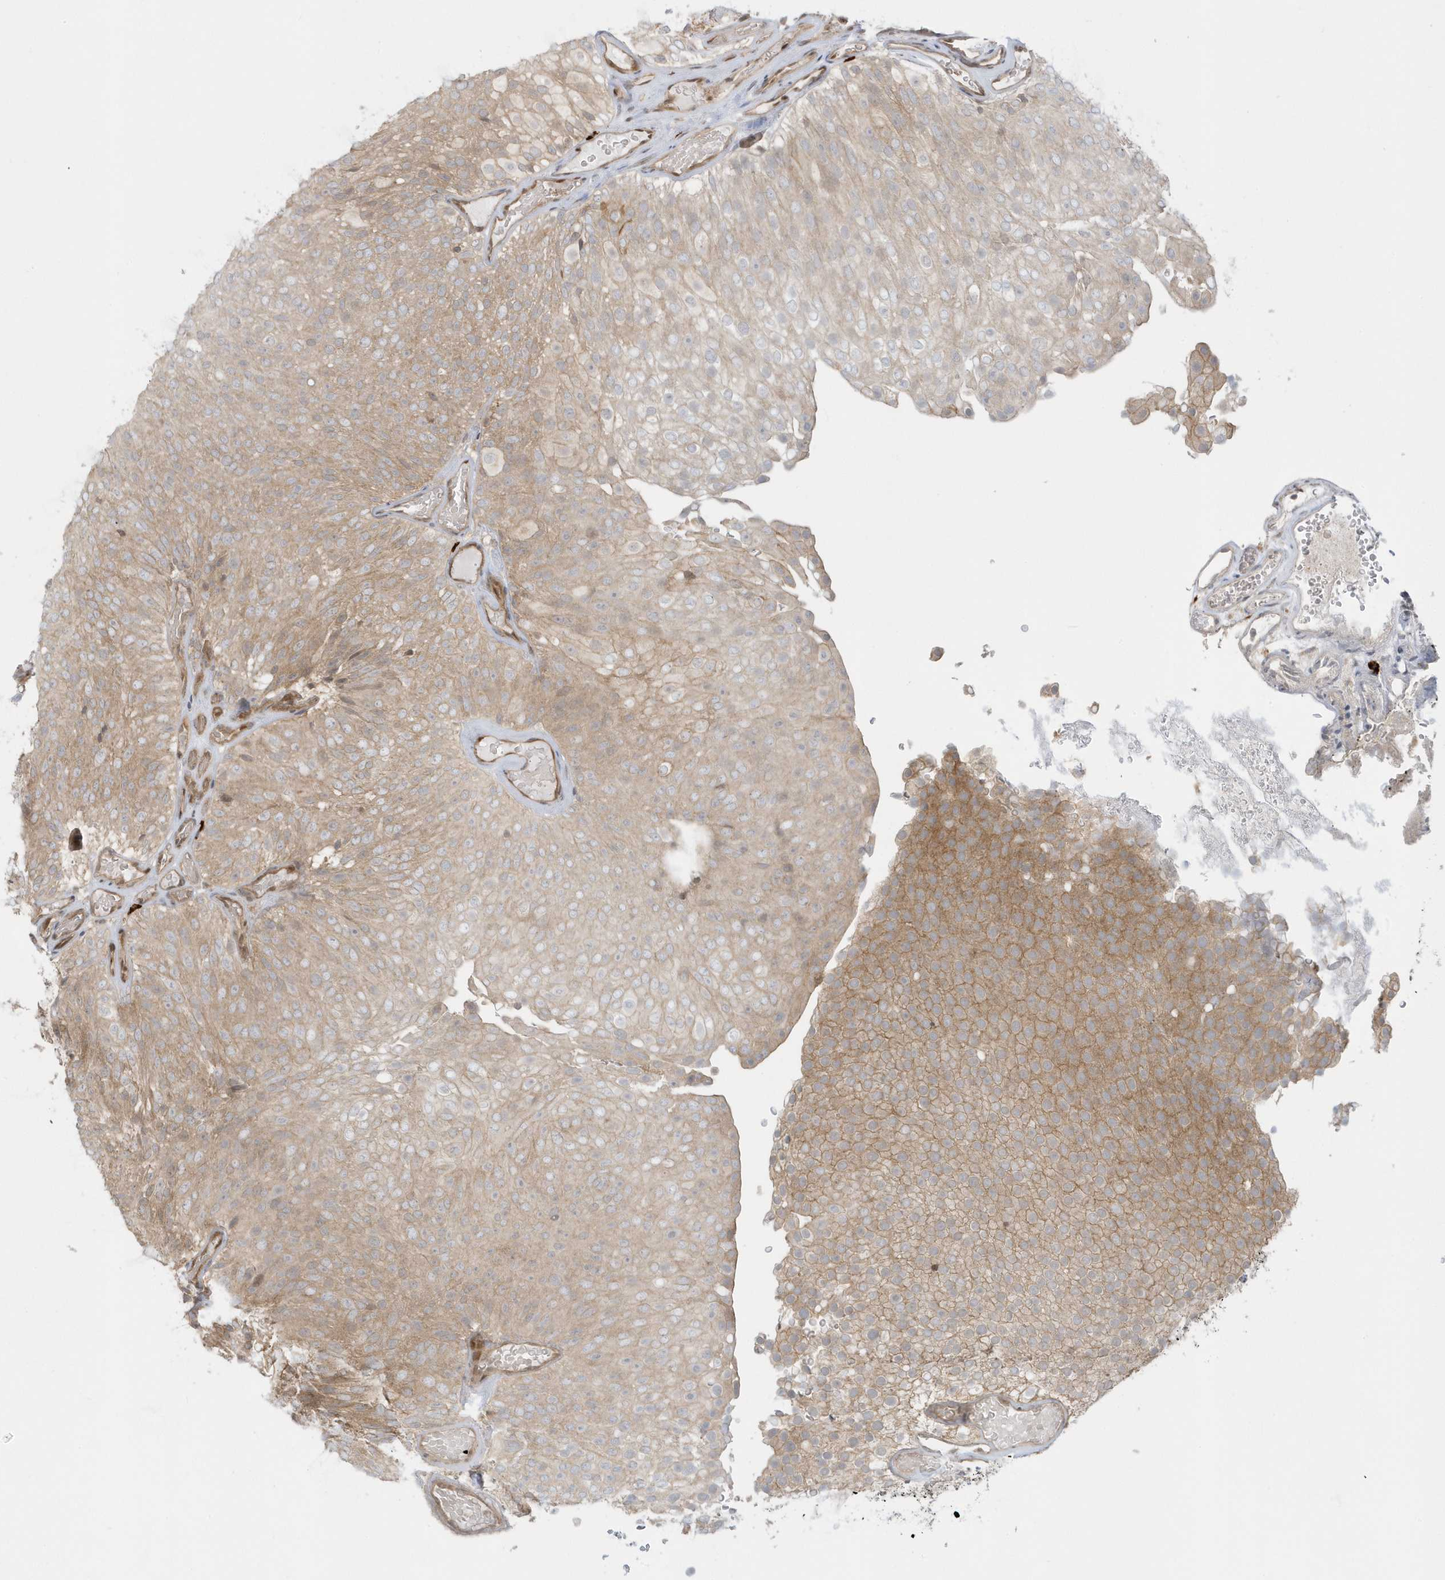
{"staining": {"intensity": "moderate", "quantity": "25%-75%", "location": "cytoplasmic/membranous"}, "tissue": "urothelial cancer", "cell_type": "Tumor cells", "image_type": "cancer", "snomed": [{"axis": "morphology", "description": "Urothelial carcinoma, Low grade"}, {"axis": "topography", "description": "Urinary bladder"}], "caption": "The micrograph displays staining of urothelial cancer, revealing moderate cytoplasmic/membranous protein expression (brown color) within tumor cells.", "gene": "PPP1R7", "patient": {"sex": "male", "age": 78}}